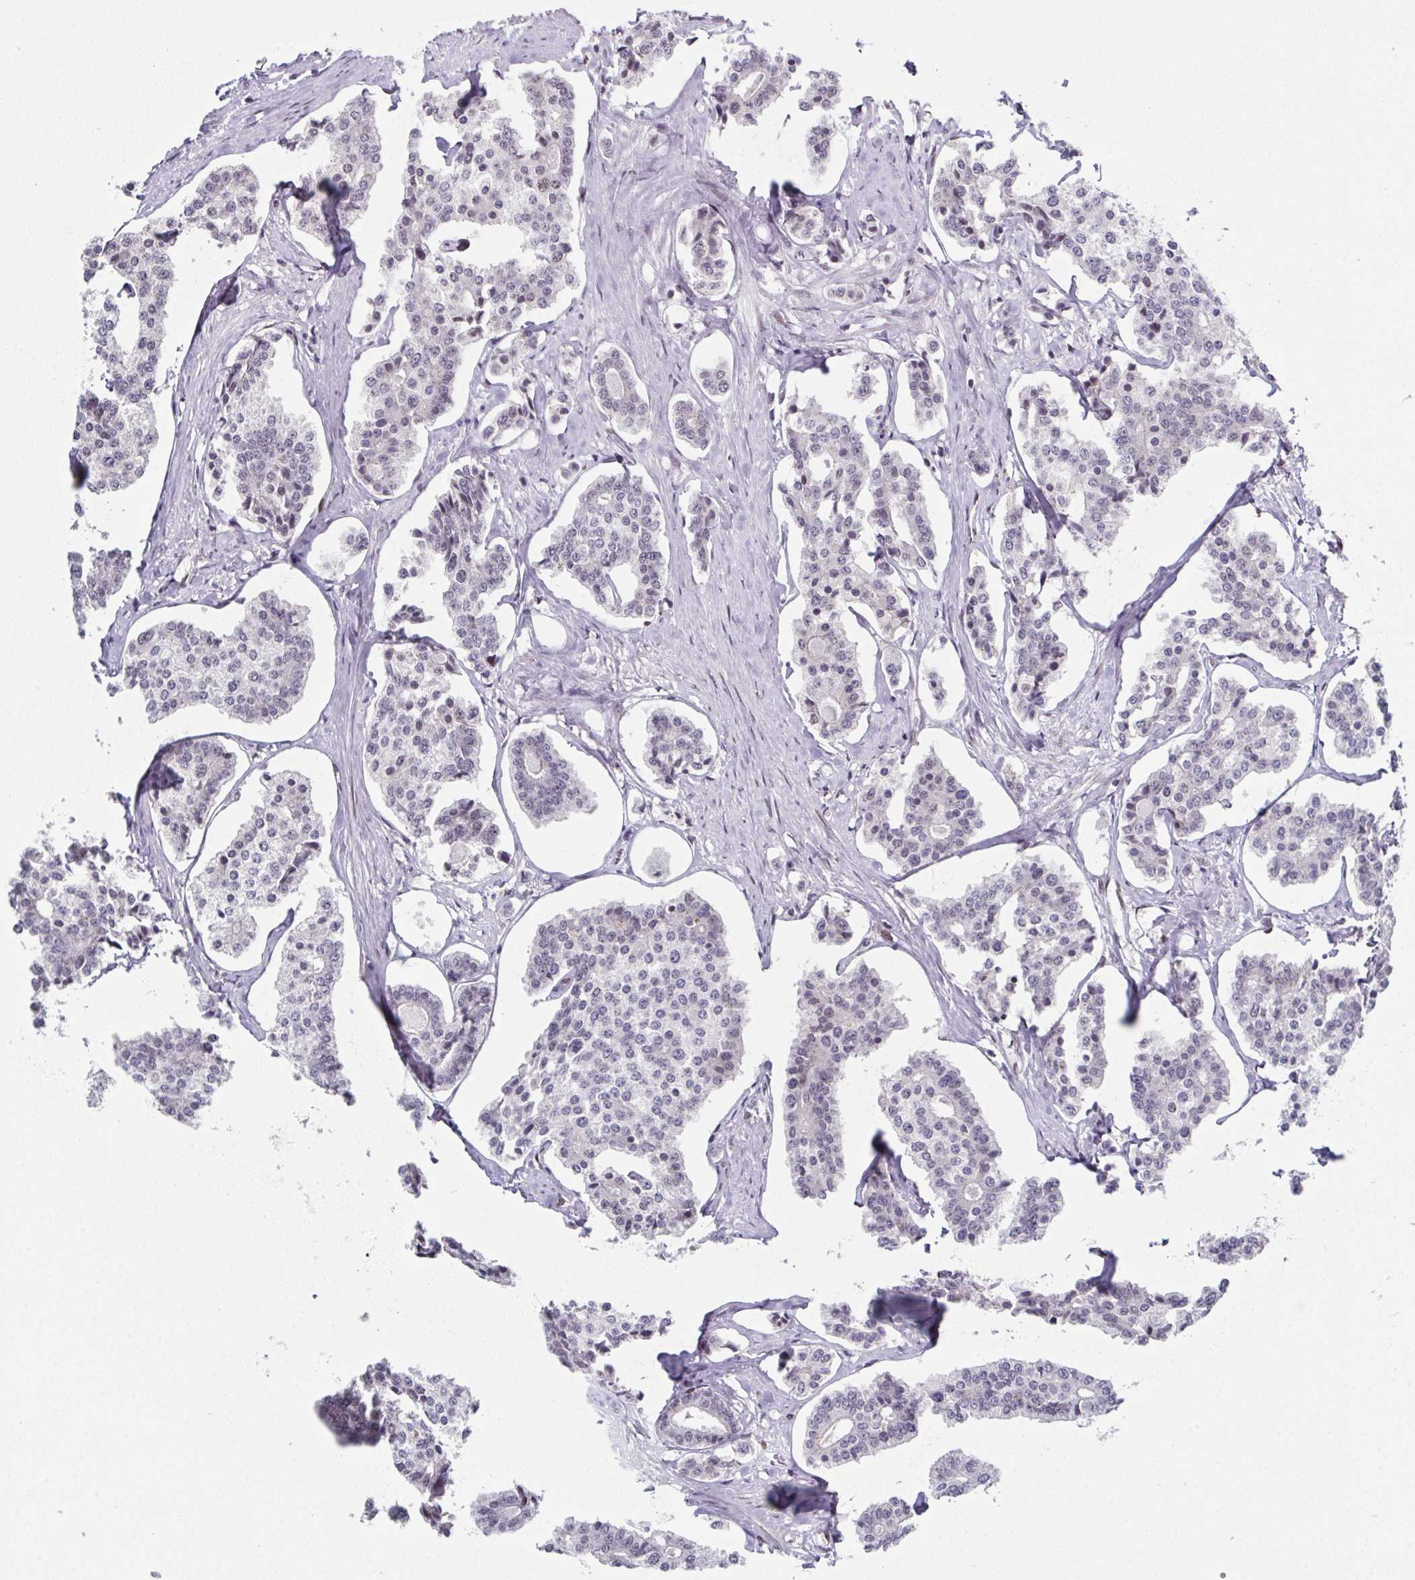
{"staining": {"intensity": "negative", "quantity": "none", "location": "none"}, "tissue": "carcinoid", "cell_type": "Tumor cells", "image_type": "cancer", "snomed": [{"axis": "morphology", "description": "Carcinoid, malignant, NOS"}, {"axis": "topography", "description": "Small intestine"}], "caption": "Immunohistochemical staining of carcinoid (malignant) reveals no significant expression in tumor cells.", "gene": "RB1", "patient": {"sex": "female", "age": 65}}